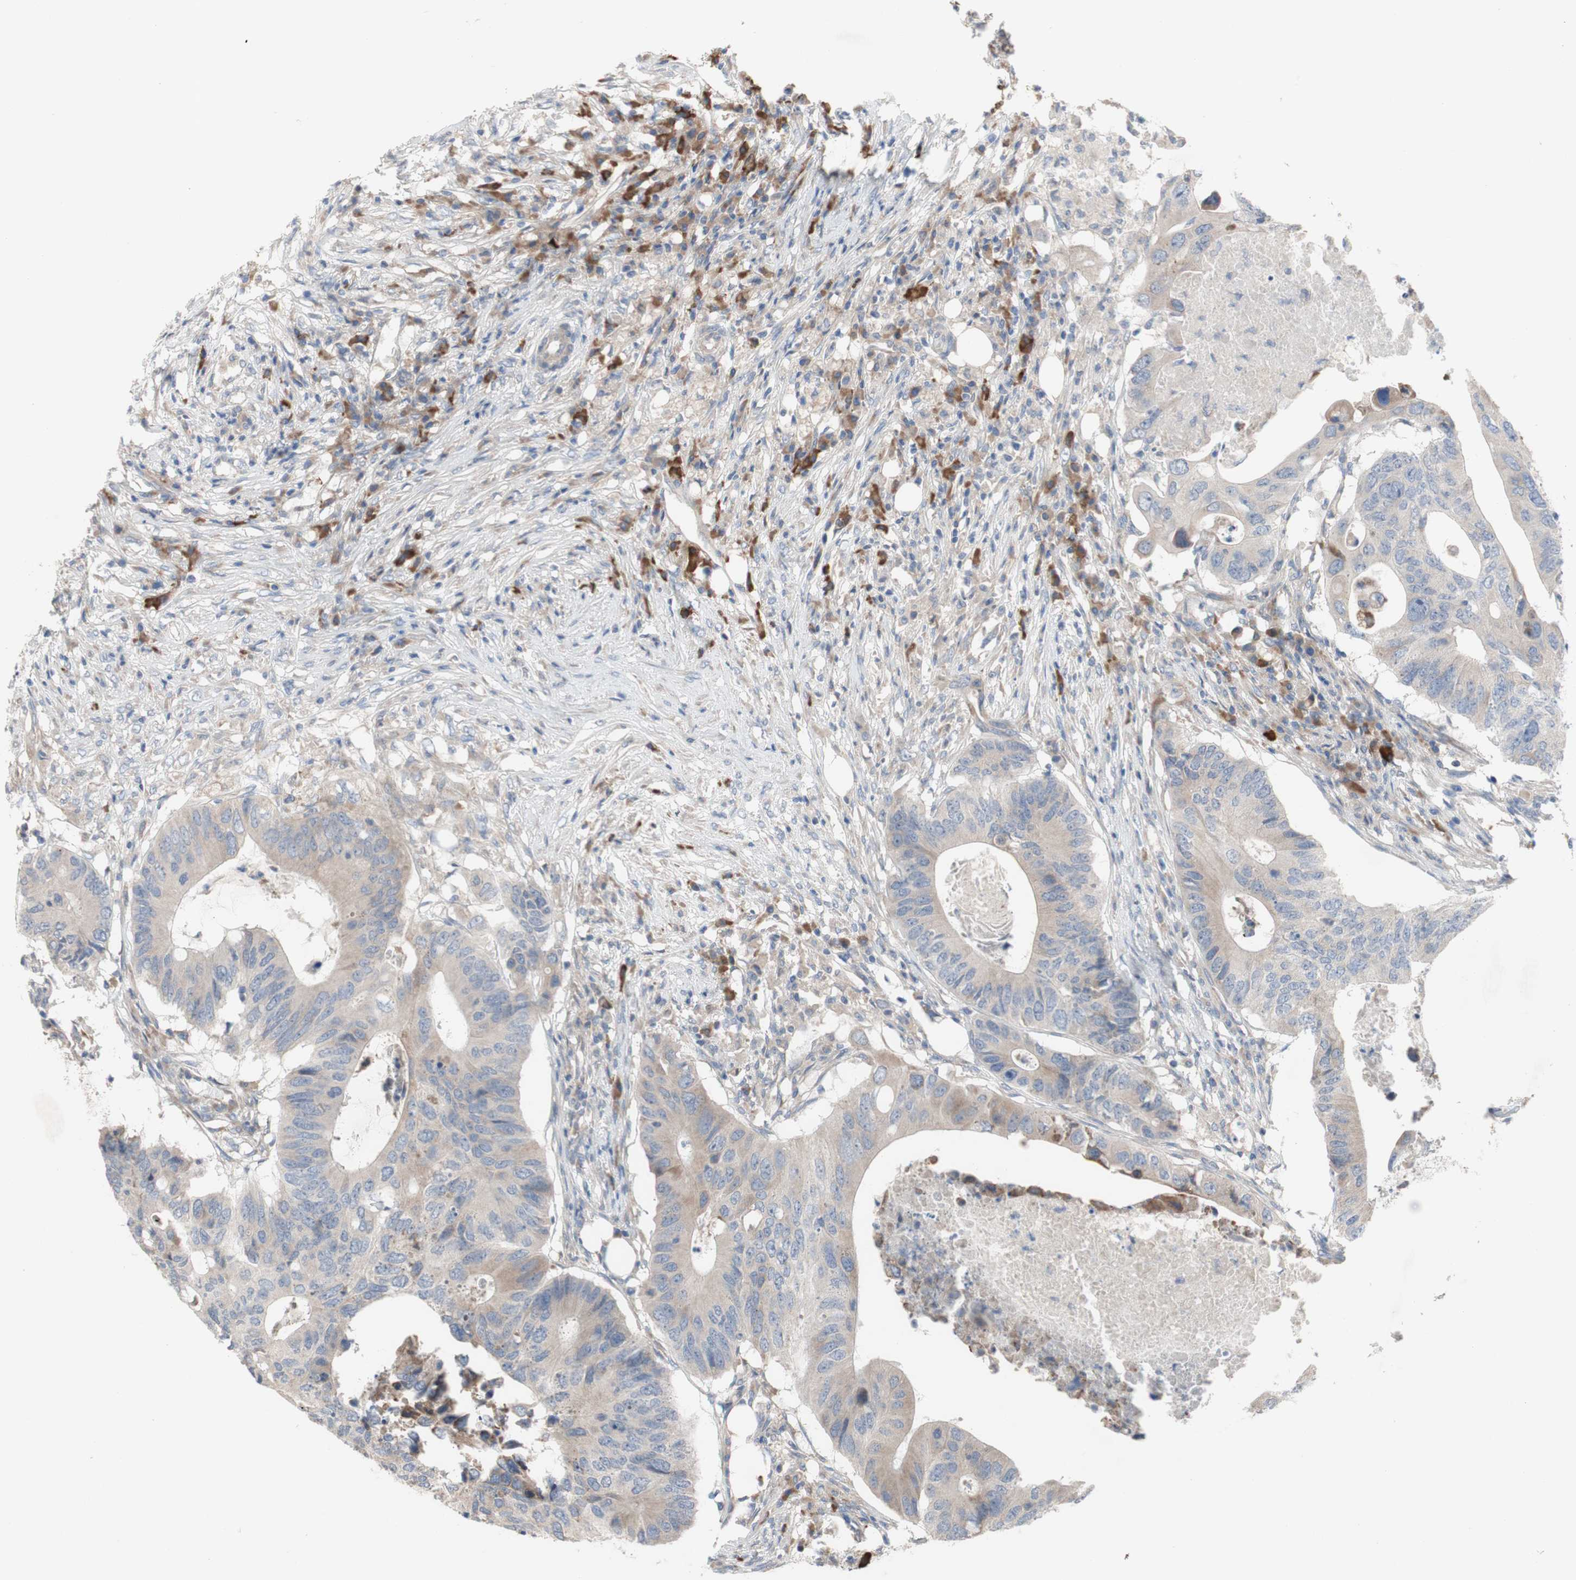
{"staining": {"intensity": "weak", "quantity": ">75%", "location": "cytoplasmic/membranous"}, "tissue": "colorectal cancer", "cell_type": "Tumor cells", "image_type": "cancer", "snomed": [{"axis": "morphology", "description": "Adenocarcinoma, NOS"}, {"axis": "topography", "description": "Colon"}], "caption": "Colorectal adenocarcinoma stained with a brown dye displays weak cytoplasmic/membranous positive staining in about >75% of tumor cells.", "gene": "TTC14", "patient": {"sex": "male", "age": 71}}